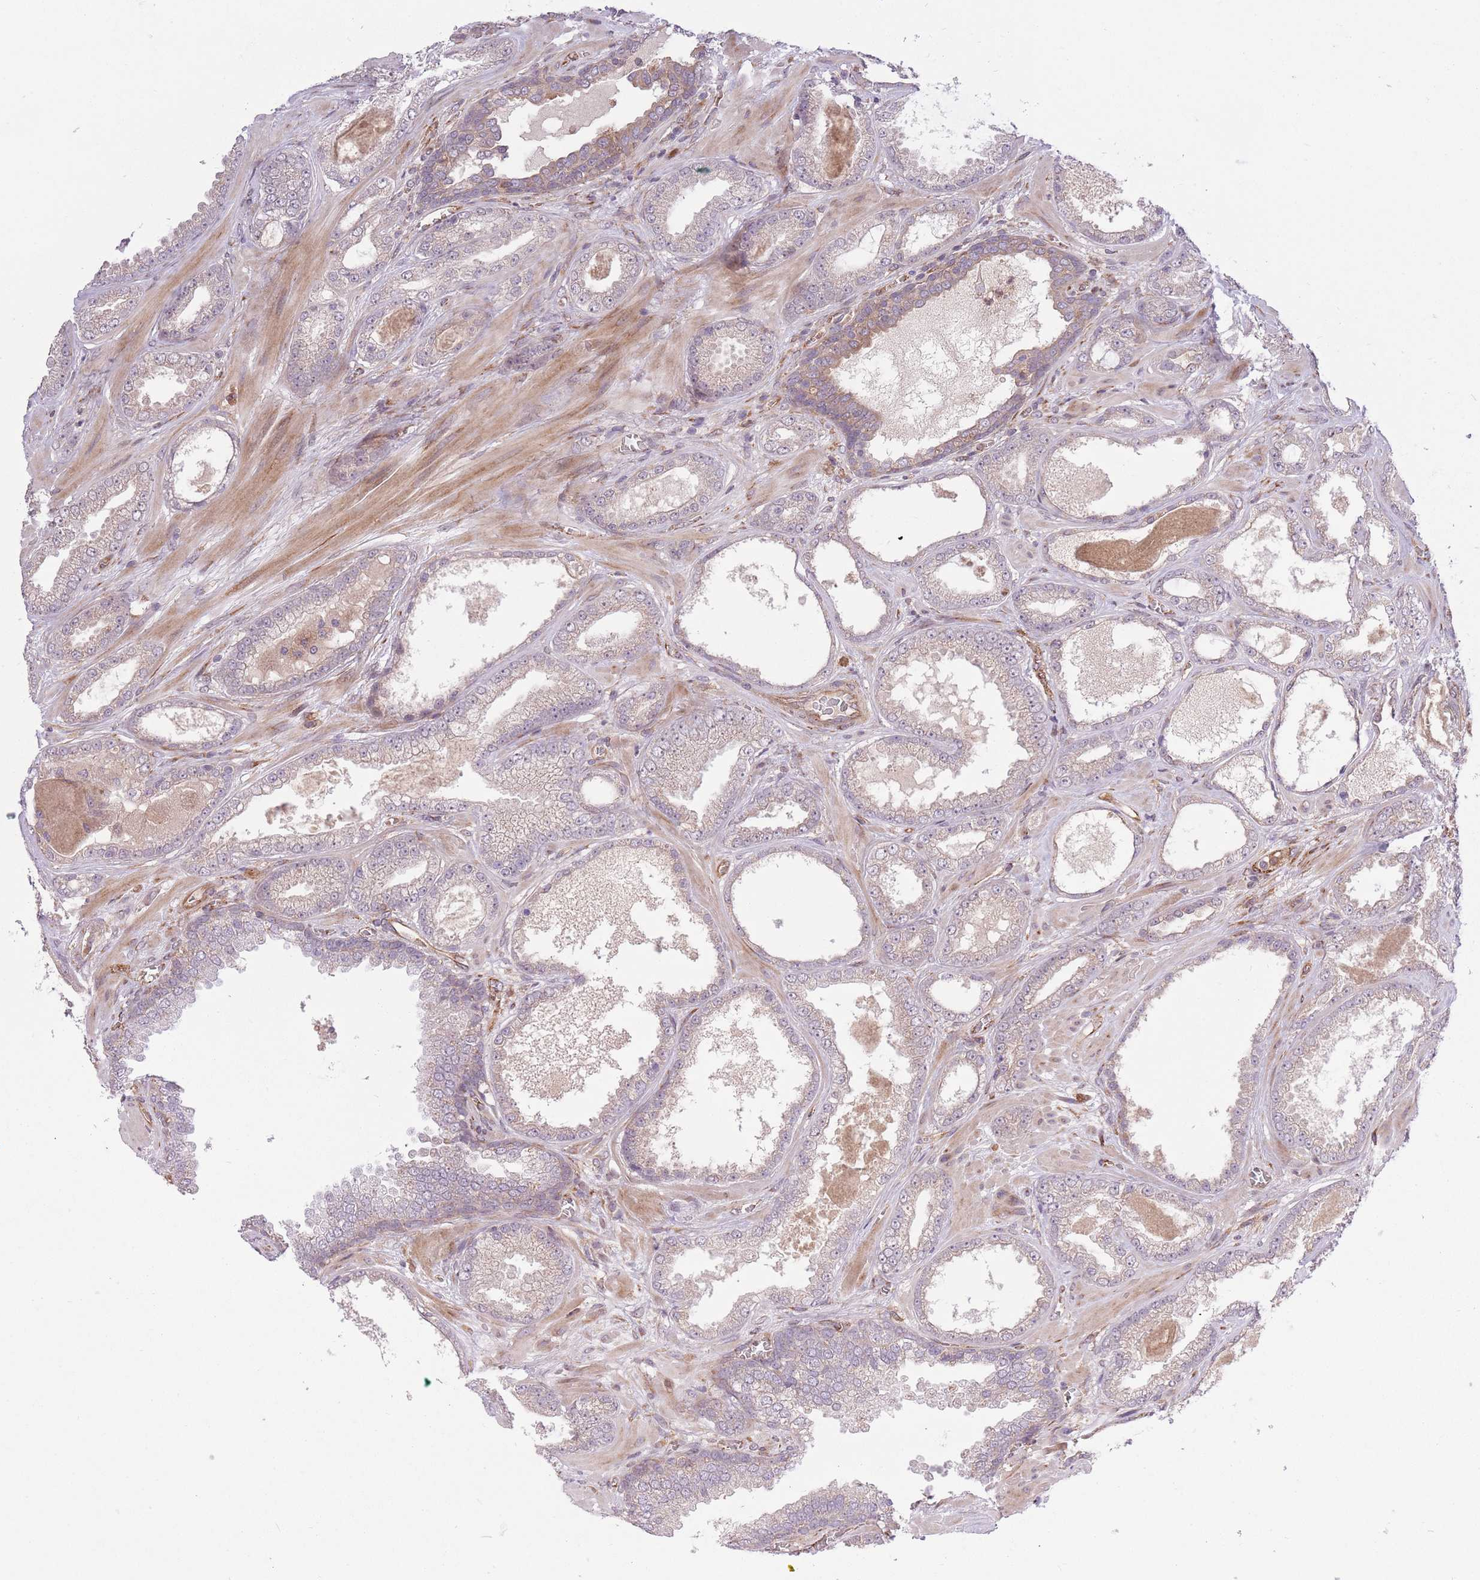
{"staining": {"intensity": "moderate", "quantity": "25%-75%", "location": "cytoplasmic/membranous"}, "tissue": "prostate cancer", "cell_type": "Tumor cells", "image_type": "cancer", "snomed": [{"axis": "morphology", "description": "Adenocarcinoma, Low grade"}, {"axis": "topography", "description": "Prostate"}], "caption": "Immunohistochemistry staining of prostate low-grade adenocarcinoma, which displays medium levels of moderate cytoplasmic/membranous positivity in about 25%-75% of tumor cells indicating moderate cytoplasmic/membranous protein staining. The staining was performed using DAB (brown) for protein detection and nuclei were counterstained in hematoxylin (blue).", "gene": "CISH", "patient": {"sex": "male", "age": 57}}